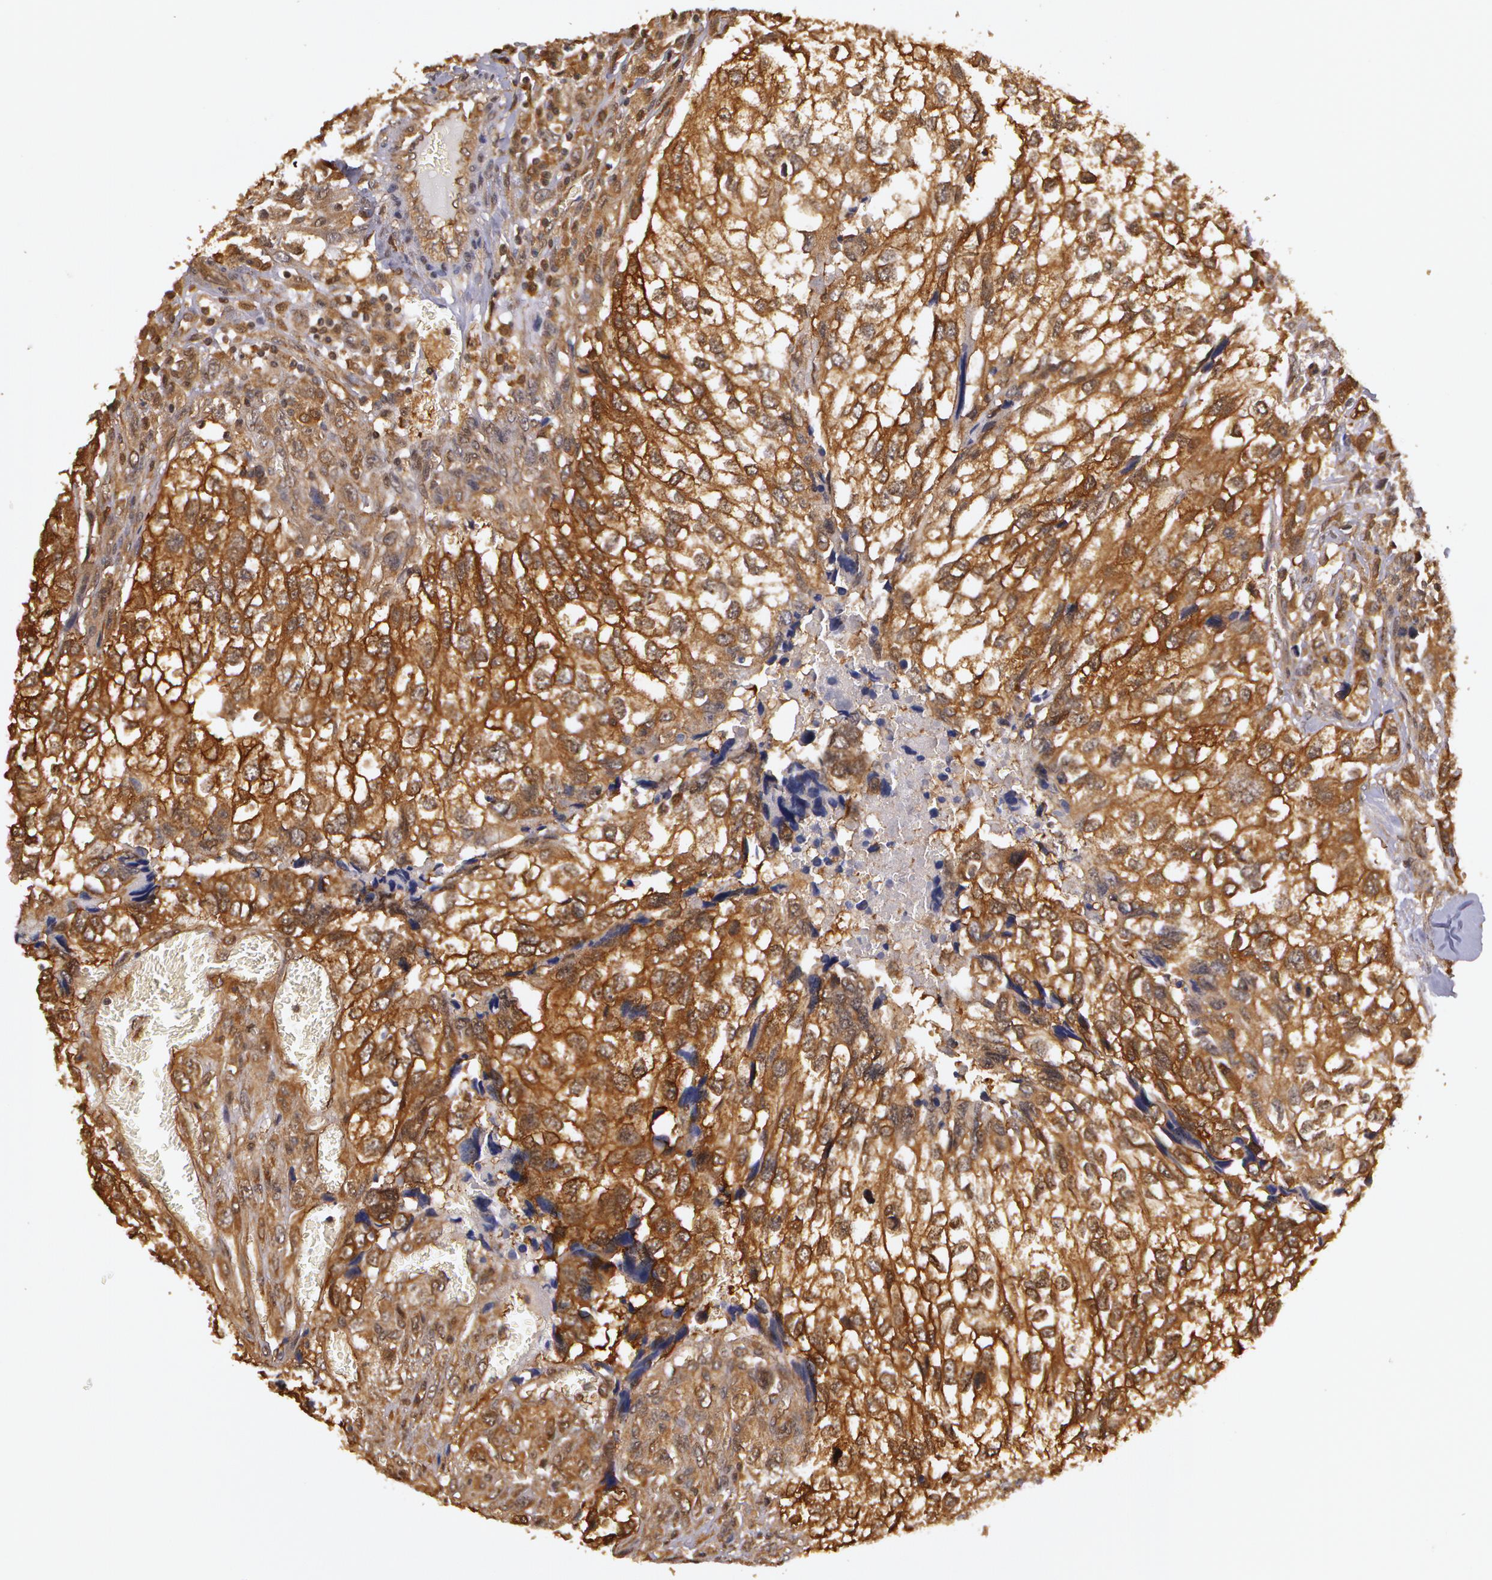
{"staining": {"intensity": "weak", "quantity": ">75%", "location": "cytoplasmic/membranous"}, "tissue": "breast cancer", "cell_type": "Tumor cells", "image_type": "cancer", "snomed": [{"axis": "morphology", "description": "Neoplasm, malignant, NOS"}, {"axis": "topography", "description": "Breast"}], "caption": "Protein expression analysis of breast neoplasm (malignant) displays weak cytoplasmic/membranous positivity in about >75% of tumor cells.", "gene": "AHSA1", "patient": {"sex": "female", "age": 50}}